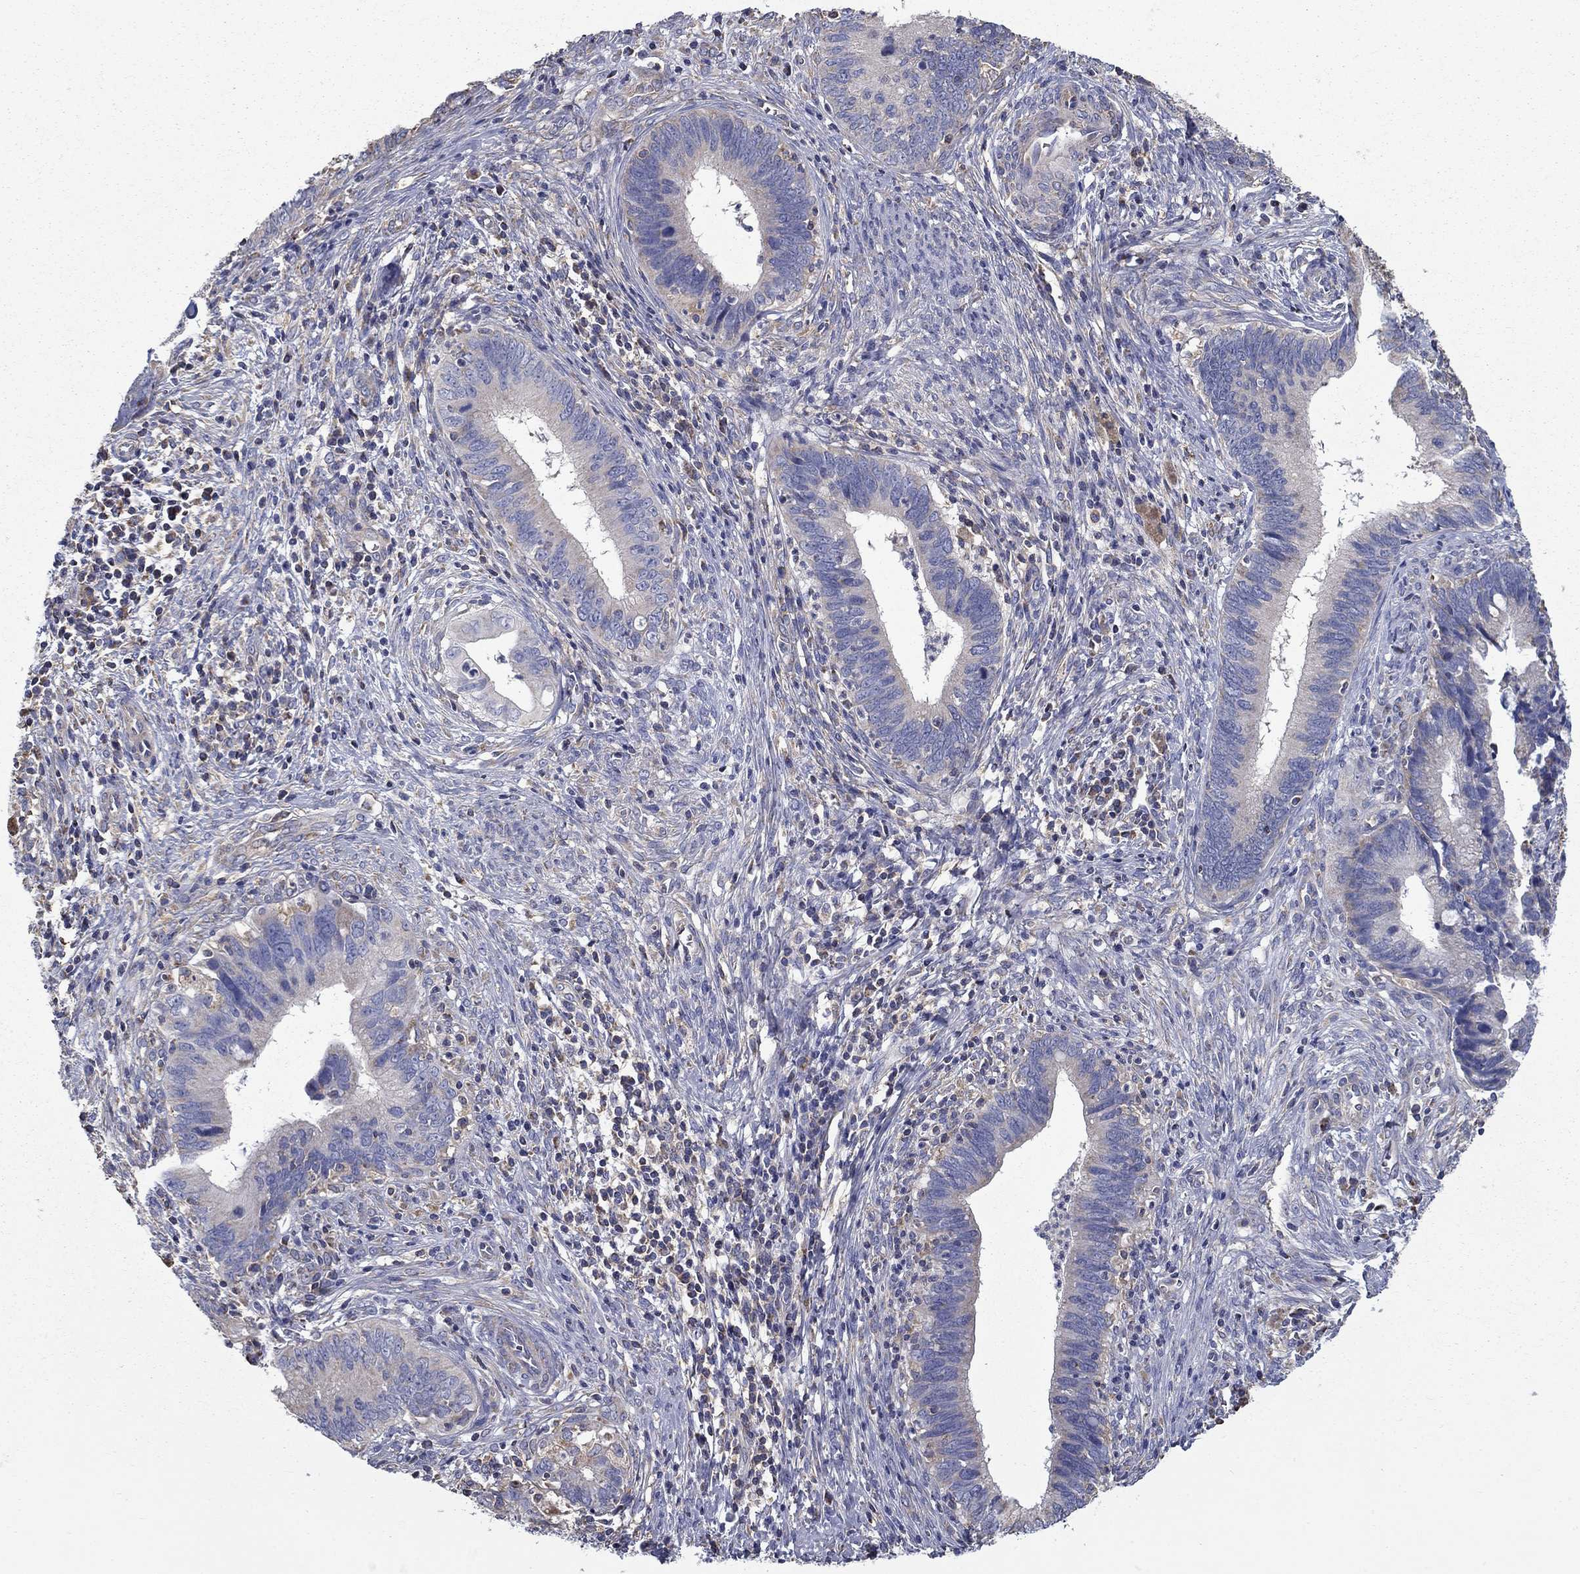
{"staining": {"intensity": "negative", "quantity": "none", "location": "none"}, "tissue": "cervical cancer", "cell_type": "Tumor cells", "image_type": "cancer", "snomed": [{"axis": "morphology", "description": "Adenocarcinoma, NOS"}, {"axis": "topography", "description": "Cervix"}], "caption": "Immunohistochemical staining of cervical cancer (adenocarcinoma) shows no significant positivity in tumor cells.", "gene": "NME5", "patient": {"sex": "female", "age": 42}}